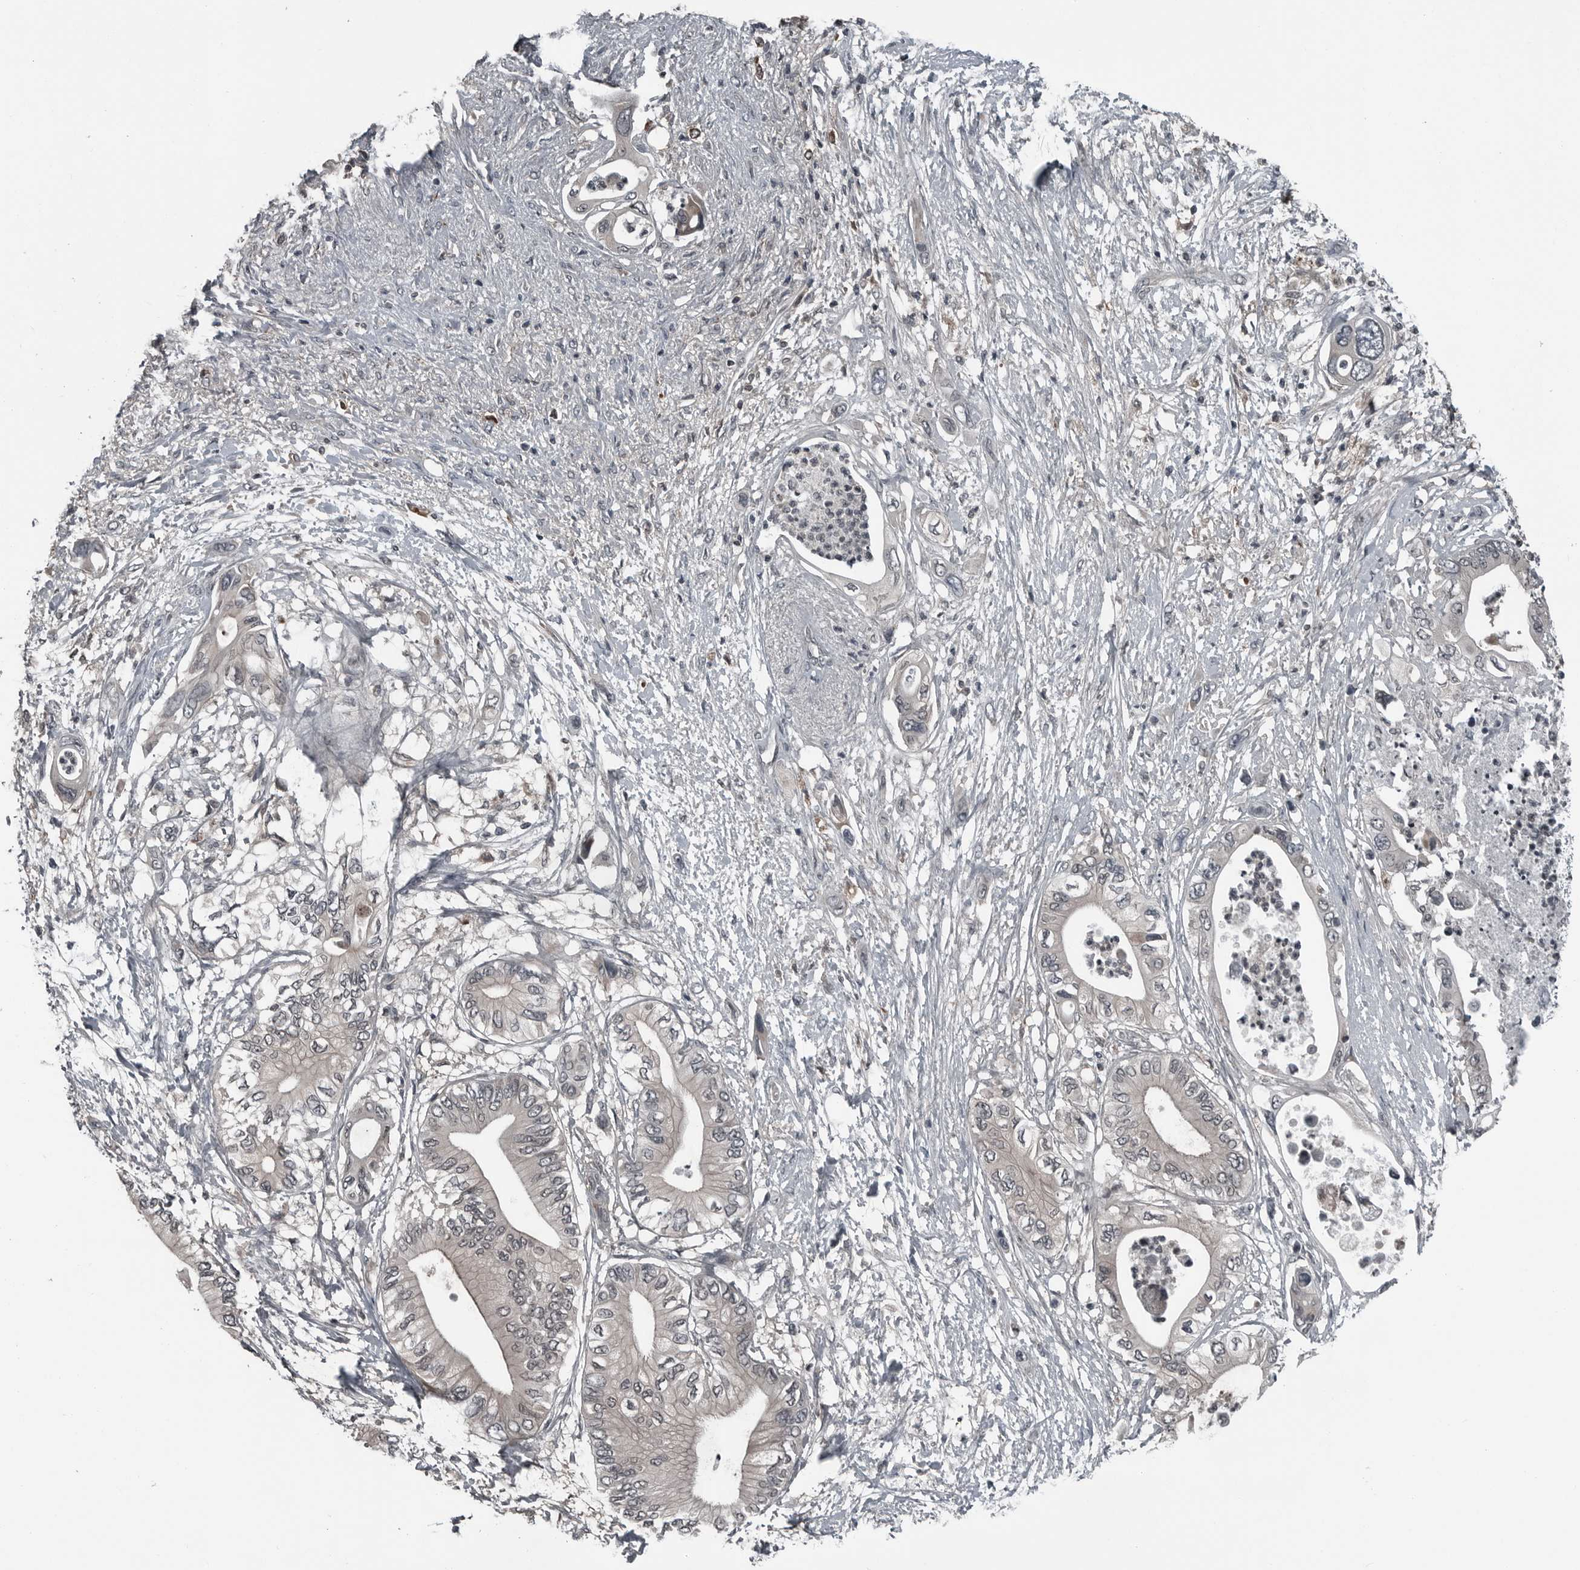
{"staining": {"intensity": "negative", "quantity": "none", "location": "none"}, "tissue": "pancreatic cancer", "cell_type": "Tumor cells", "image_type": "cancer", "snomed": [{"axis": "morphology", "description": "Adenocarcinoma, NOS"}, {"axis": "topography", "description": "Pancreas"}], "caption": "High power microscopy histopathology image of an immunohistochemistry histopathology image of adenocarcinoma (pancreatic), revealing no significant staining in tumor cells.", "gene": "GAK", "patient": {"sex": "male", "age": 66}}